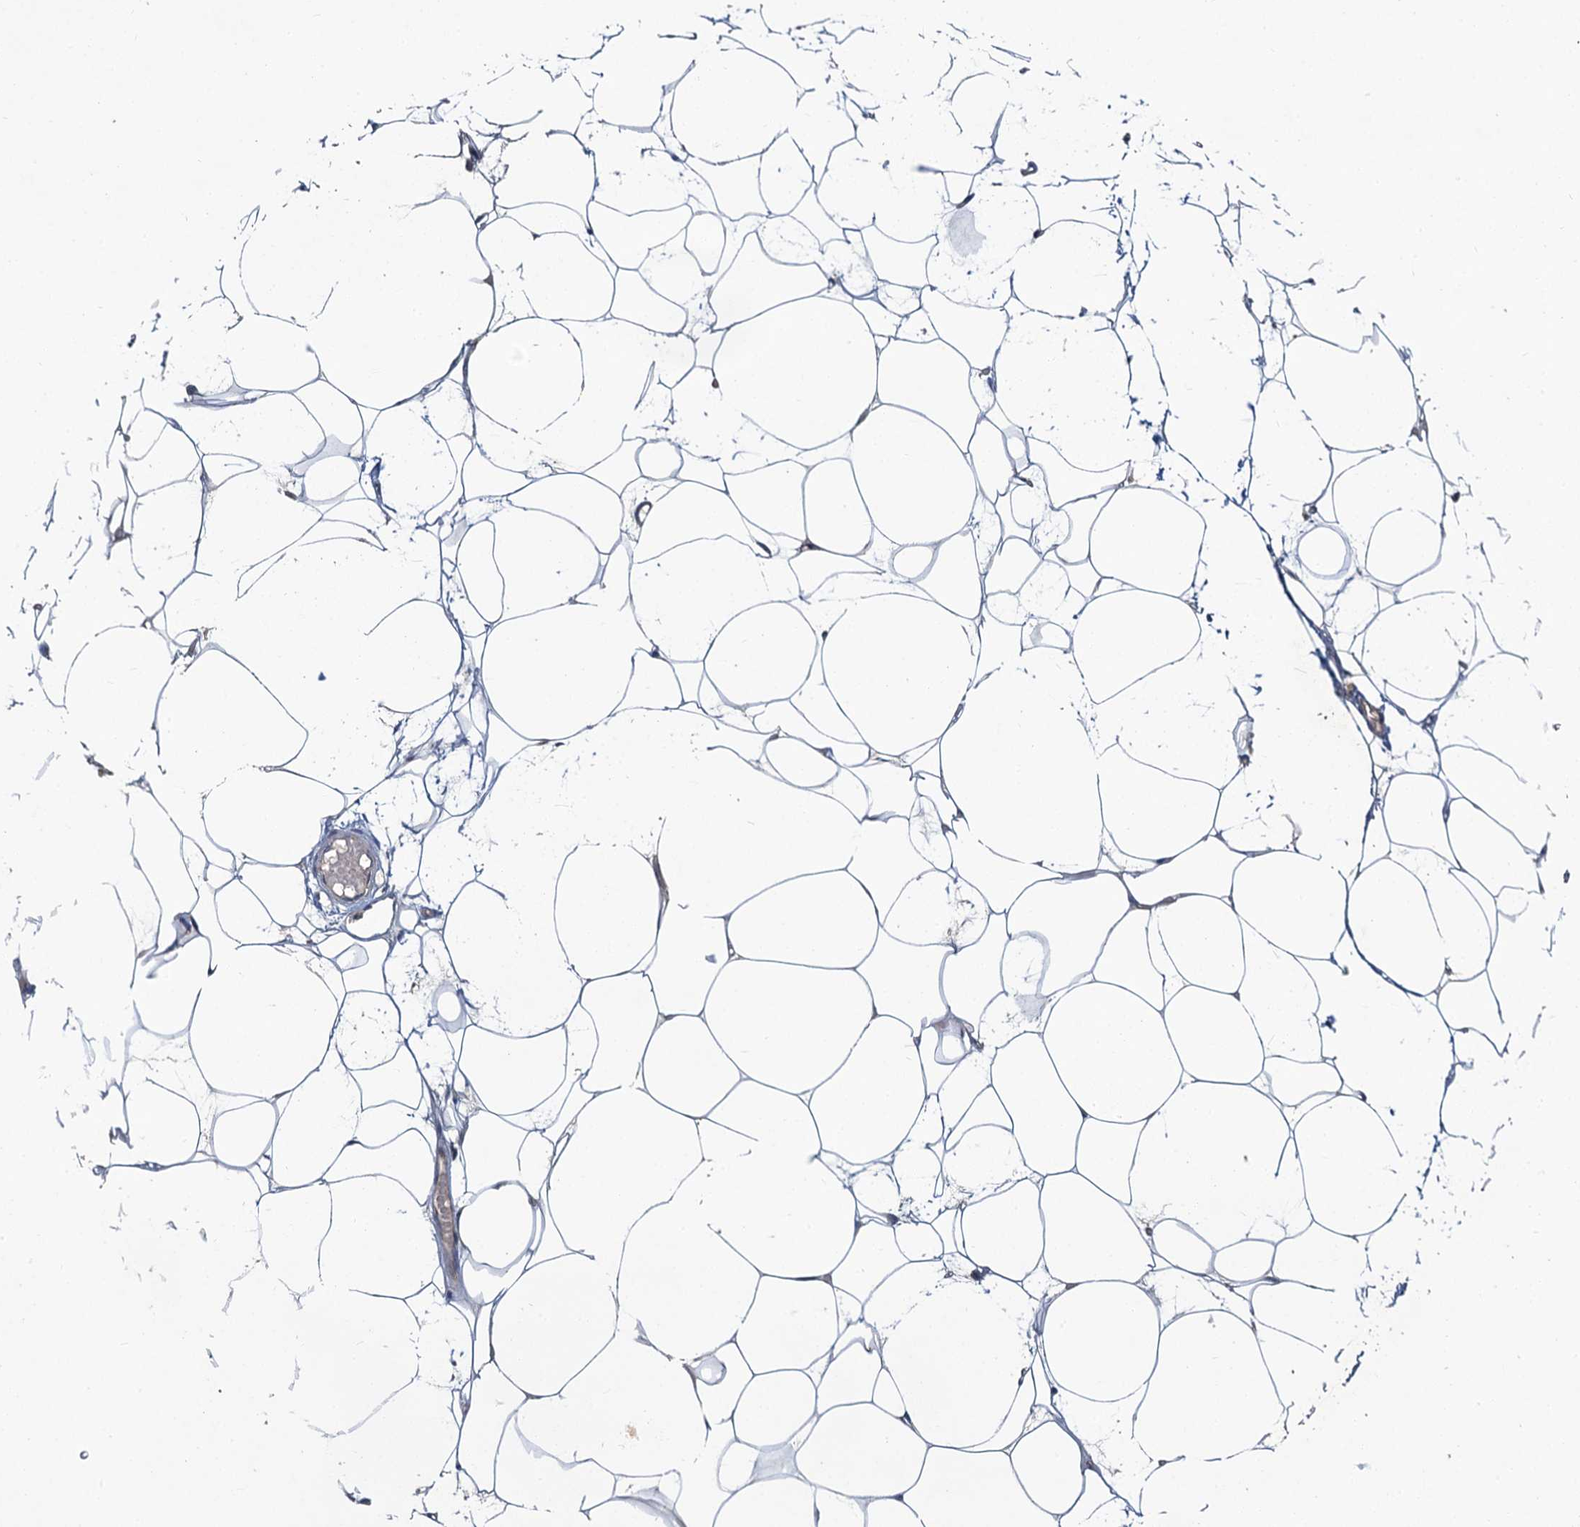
{"staining": {"intensity": "negative", "quantity": "none", "location": "none"}, "tissue": "adipose tissue", "cell_type": "Adipocytes", "image_type": "normal", "snomed": [{"axis": "morphology", "description": "Normal tissue, NOS"}, {"axis": "topography", "description": "Breast"}], "caption": "Unremarkable adipose tissue was stained to show a protein in brown. There is no significant positivity in adipocytes. The staining is performed using DAB (3,3'-diaminobenzidine) brown chromogen with nuclei counter-stained in using hematoxylin.", "gene": "ZNF324", "patient": {"sex": "female", "age": 23}}